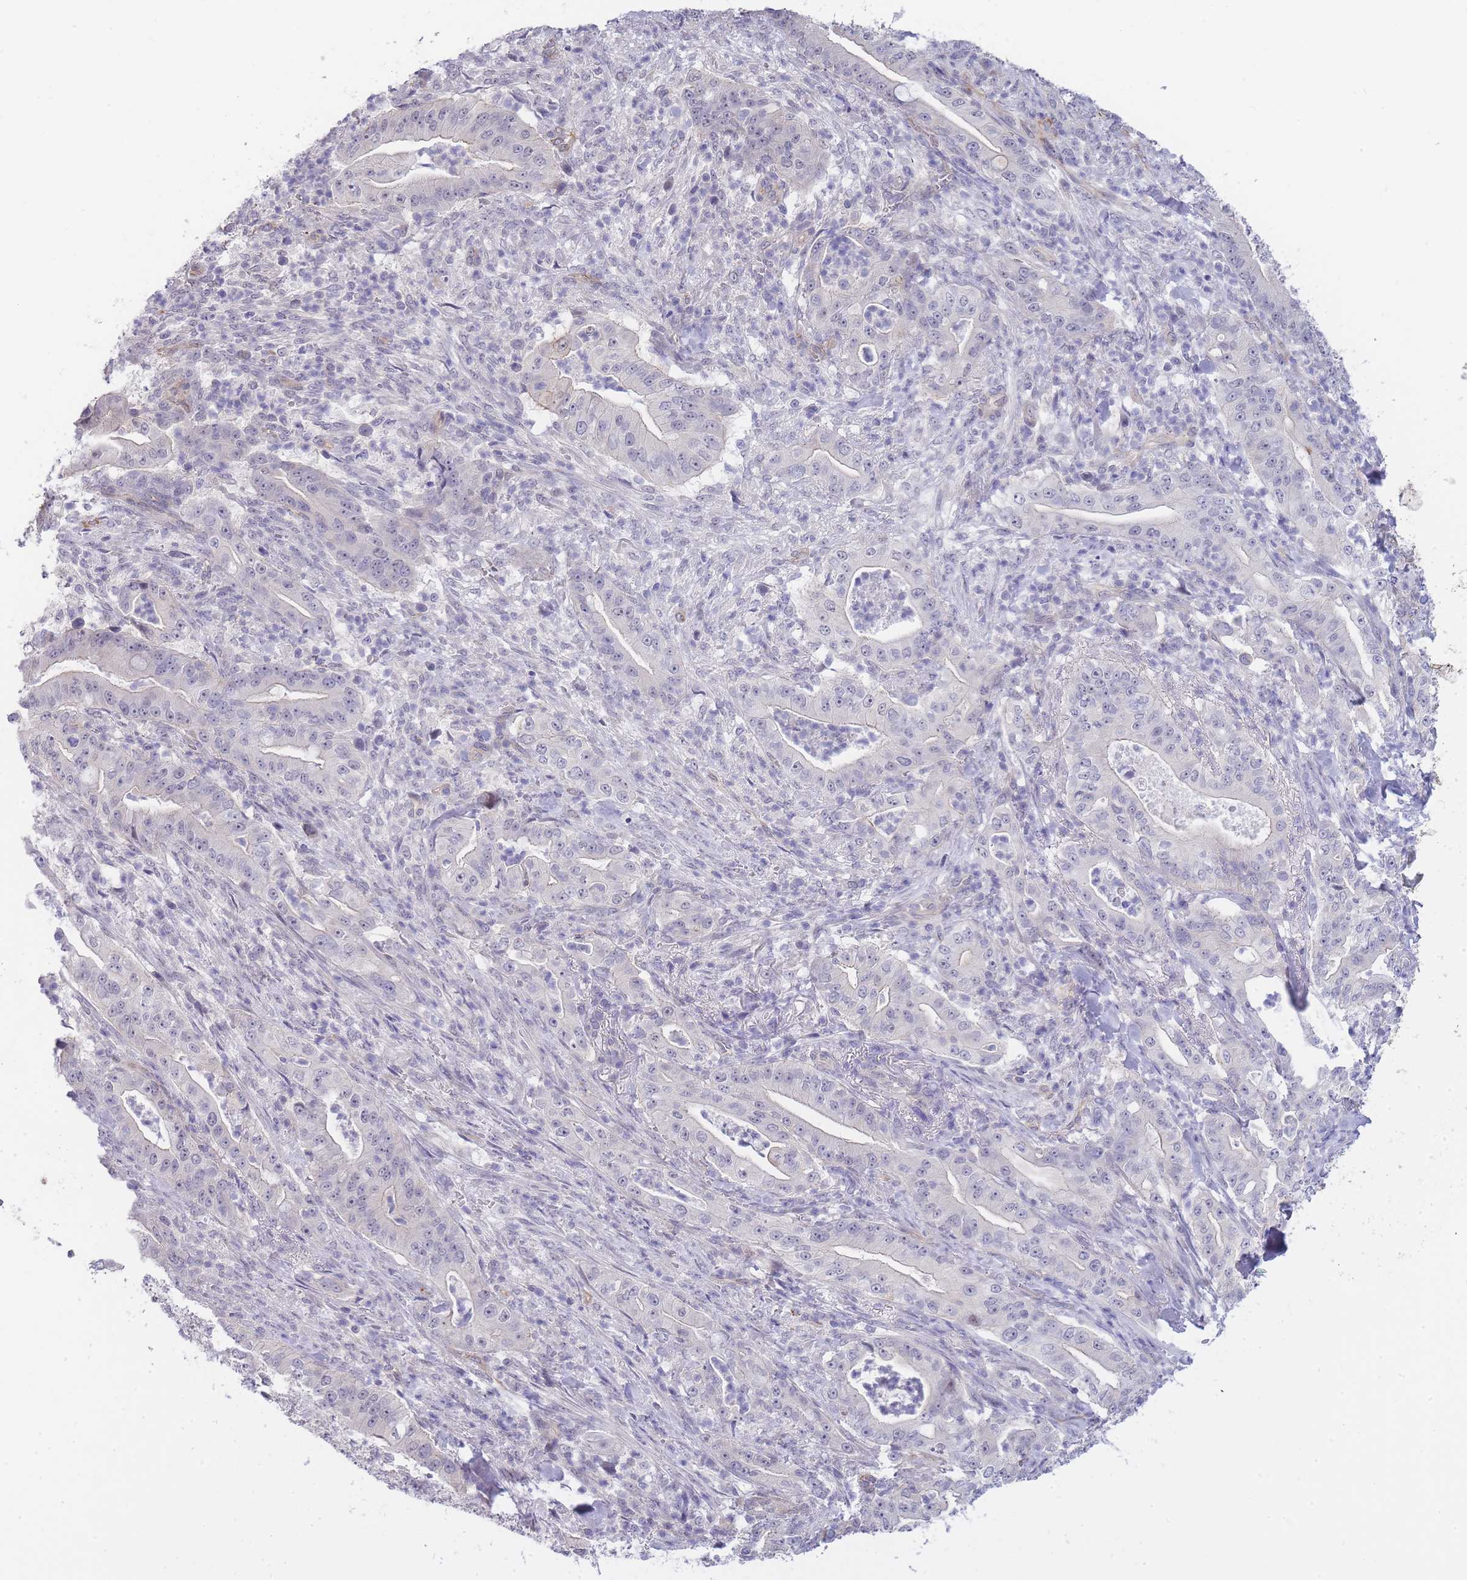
{"staining": {"intensity": "negative", "quantity": "none", "location": "none"}, "tissue": "pancreatic cancer", "cell_type": "Tumor cells", "image_type": "cancer", "snomed": [{"axis": "morphology", "description": "Adenocarcinoma, NOS"}, {"axis": "topography", "description": "Pancreas"}], "caption": "This is a micrograph of IHC staining of pancreatic adenocarcinoma, which shows no staining in tumor cells.", "gene": "C19orf25", "patient": {"sex": "male", "age": 71}}